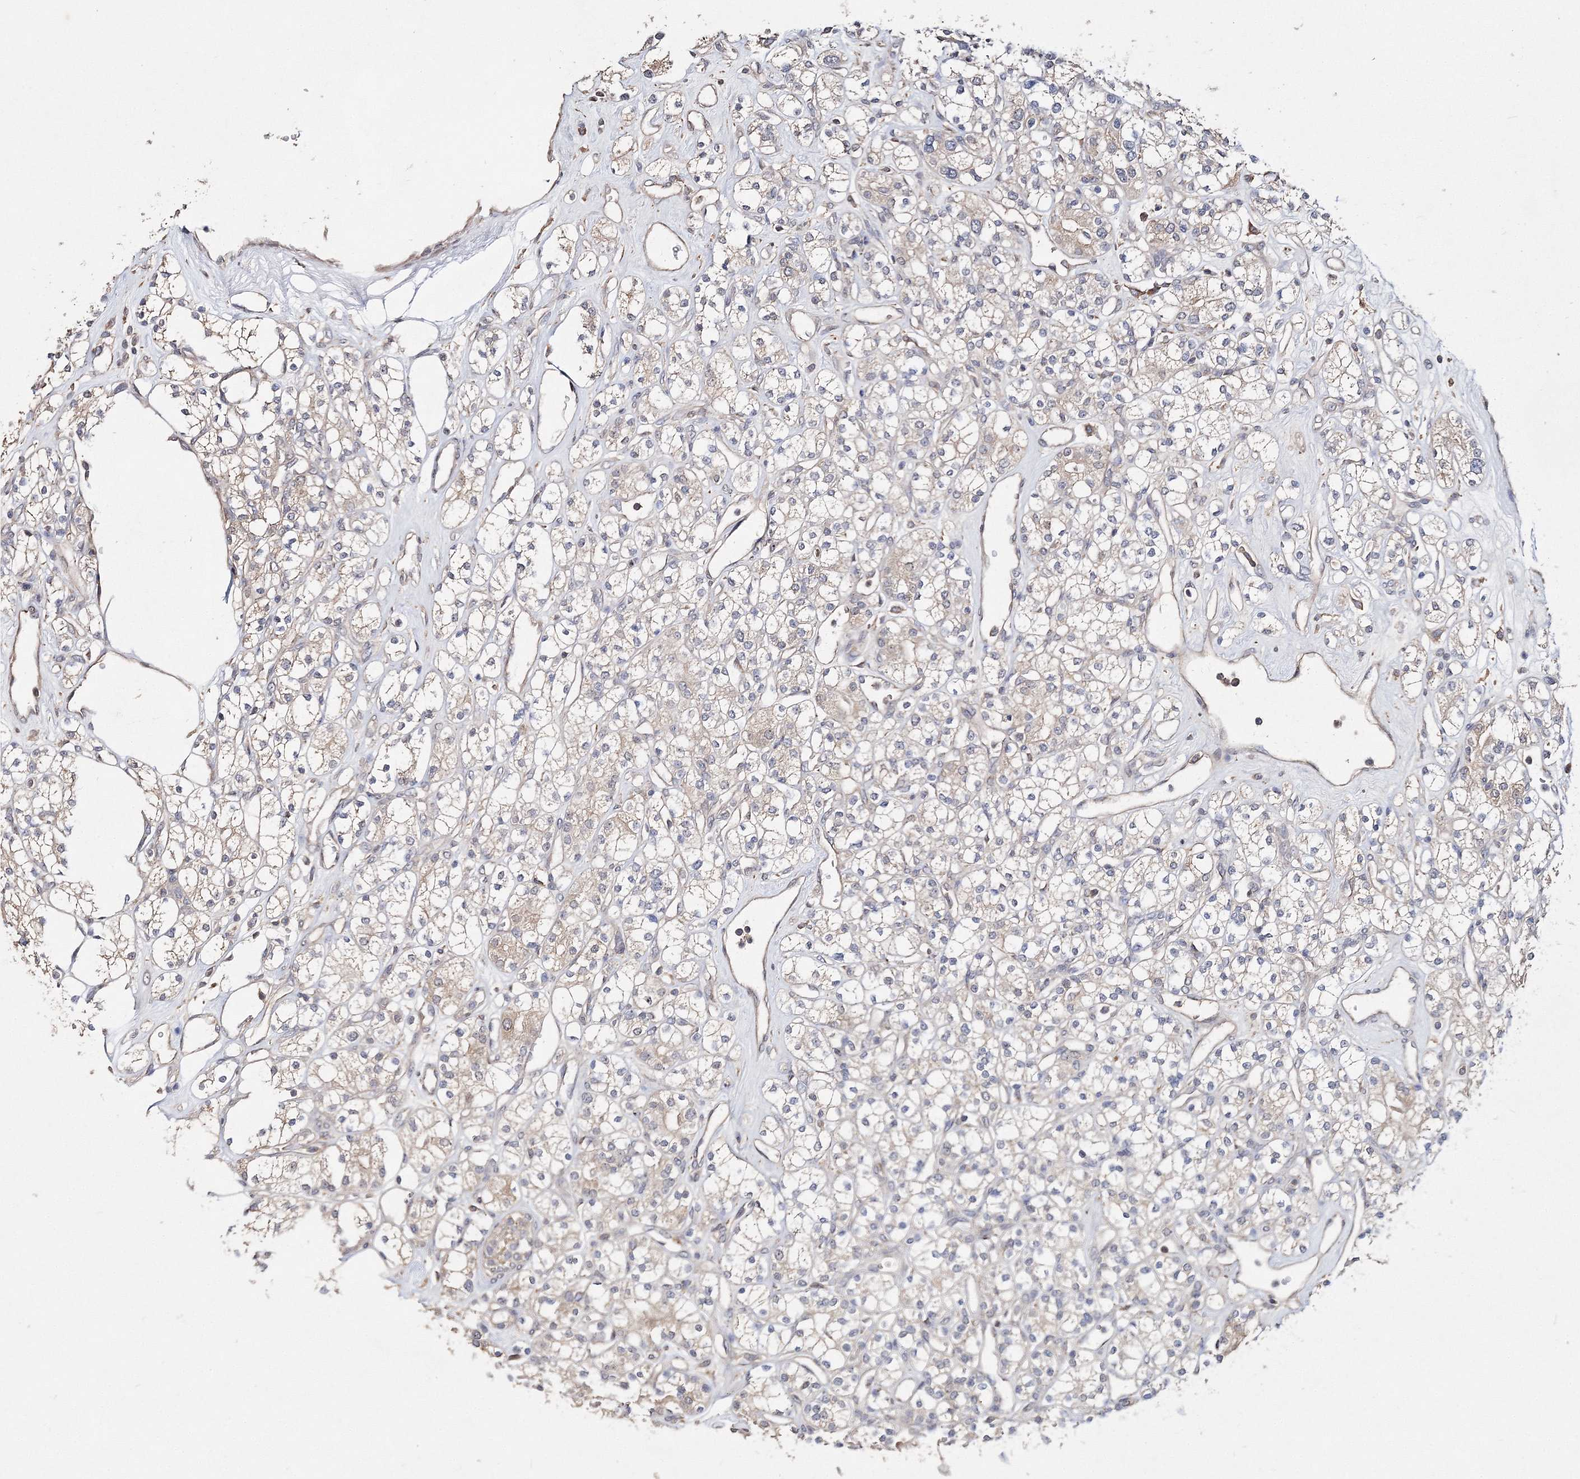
{"staining": {"intensity": "weak", "quantity": "<25%", "location": "cytoplasmic/membranous"}, "tissue": "renal cancer", "cell_type": "Tumor cells", "image_type": "cancer", "snomed": [{"axis": "morphology", "description": "Adenocarcinoma, NOS"}, {"axis": "topography", "description": "Kidney"}], "caption": "Immunohistochemical staining of human renal cancer (adenocarcinoma) demonstrates no significant positivity in tumor cells.", "gene": "GJB5", "patient": {"sex": "male", "age": 77}}